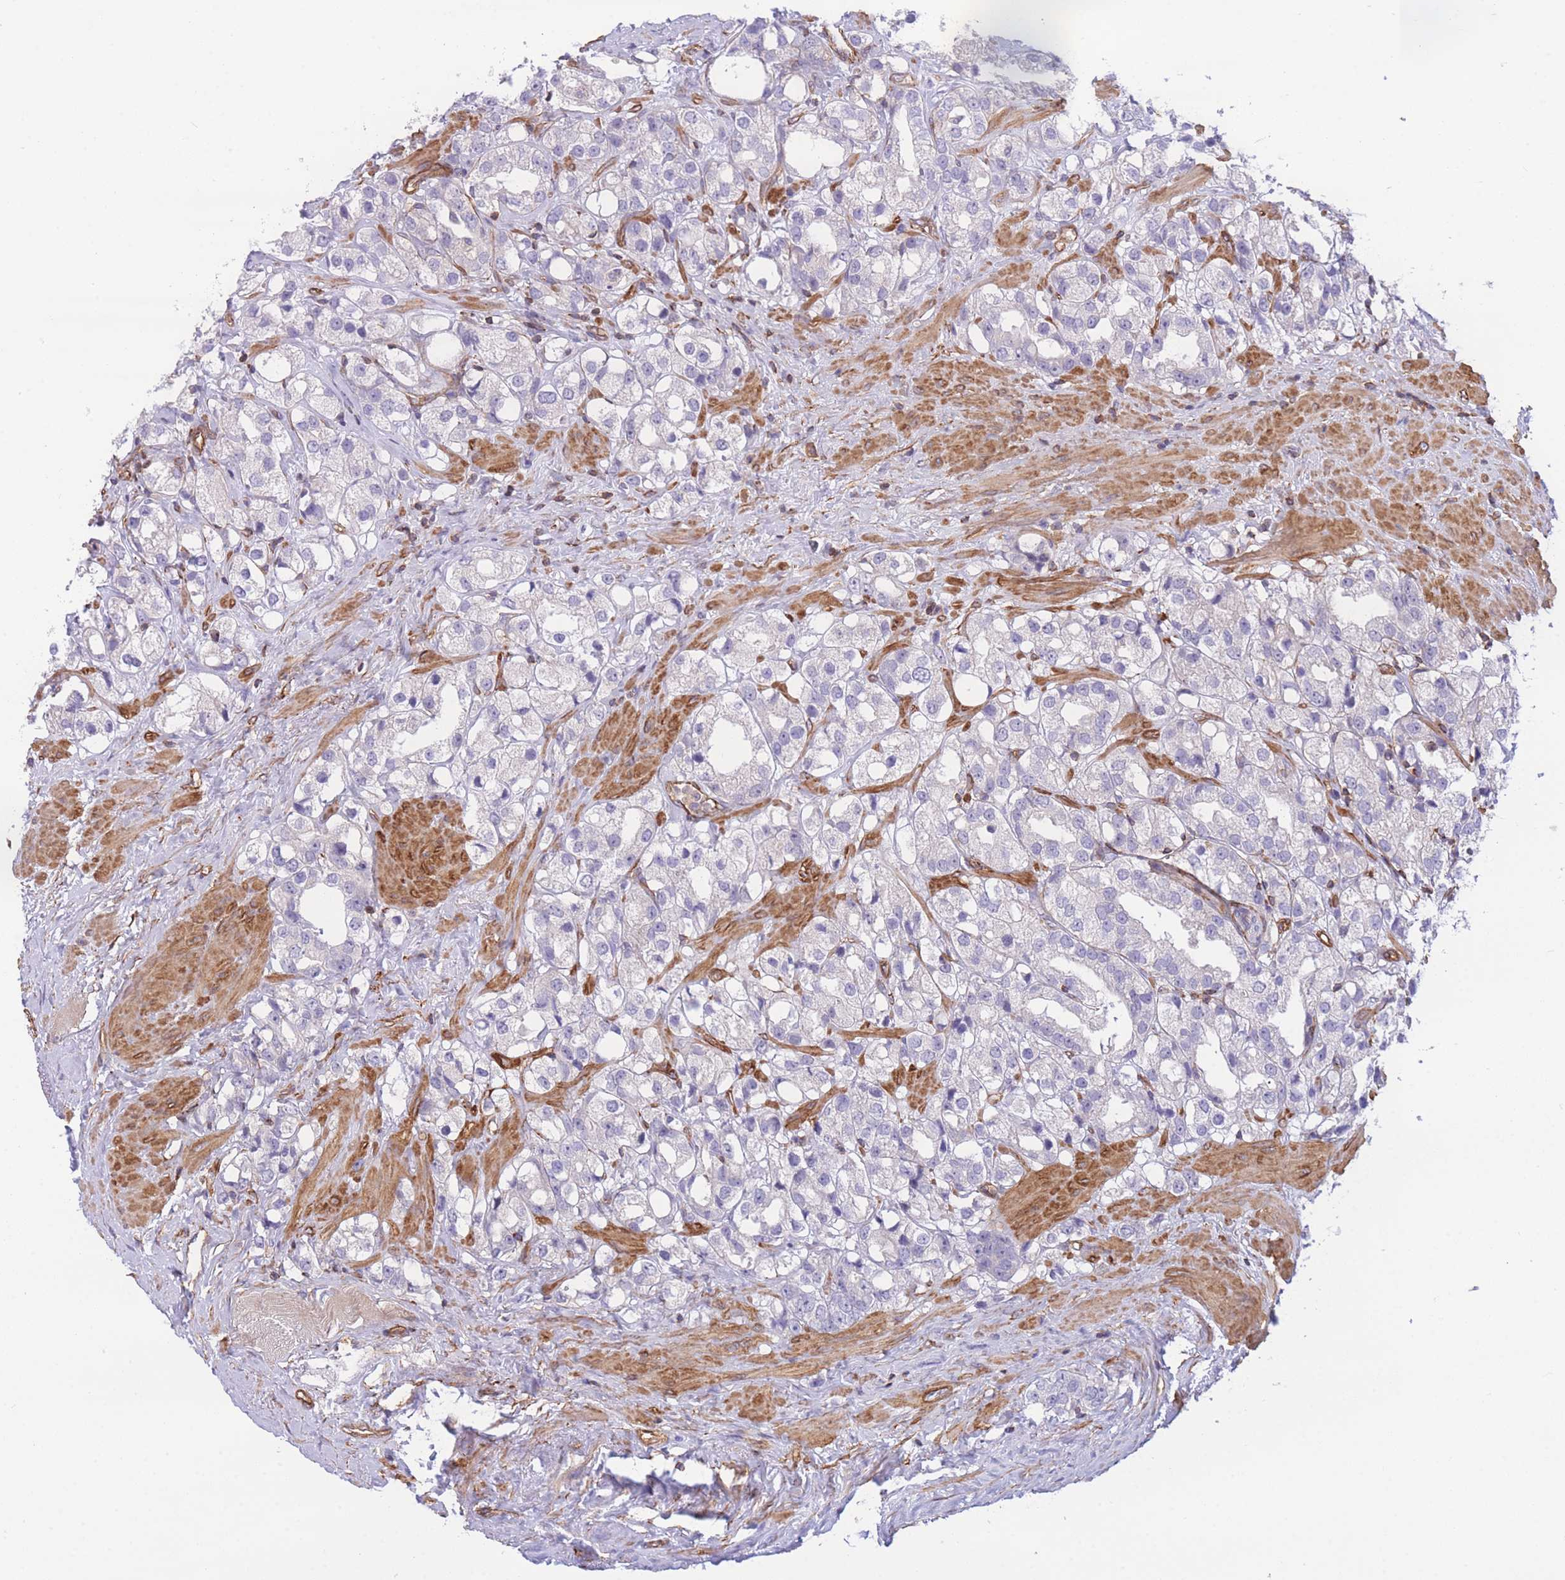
{"staining": {"intensity": "negative", "quantity": "none", "location": "none"}, "tissue": "prostate cancer", "cell_type": "Tumor cells", "image_type": "cancer", "snomed": [{"axis": "morphology", "description": "Adenocarcinoma, NOS"}, {"axis": "topography", "description": "Prostate"}], "caption": "Tumor cells are negative for protein expression in human prostate cancer (adenocarcinoma). The staining was performed using DAB (3,3'-diaminobenzidine) to visualize the protein expression in brown, while the nuclei were stained in blue with hematoxylin (Magnification: 20x).", "gene": "CDC25B", "patient": {"sex": "male", "age": 79}}